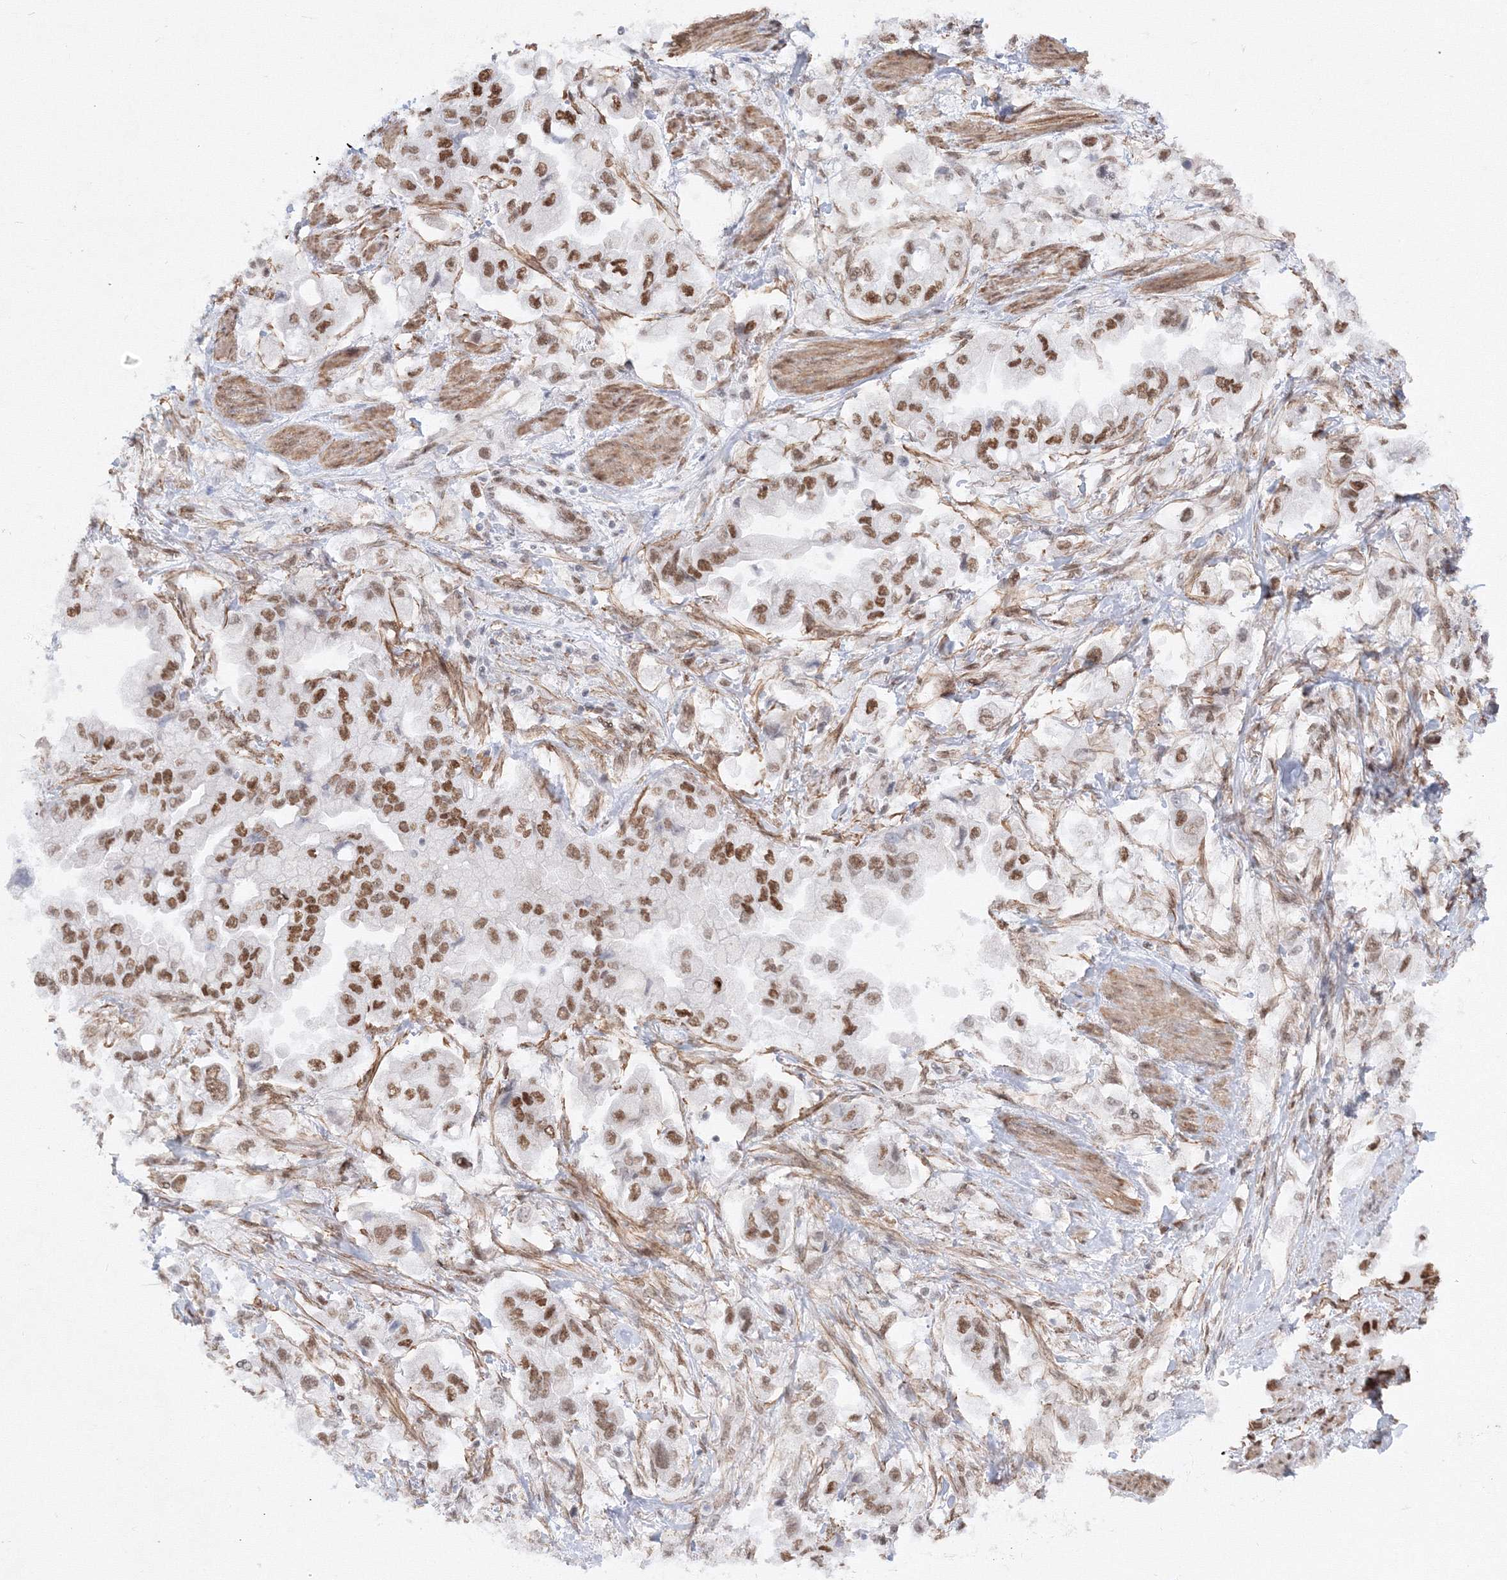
{"staining": {"intensity": "moderate", "quantity": ">75%", "location": "nuclear"}, "tissue": "stomach cancer", "cell_type": "Tumor cells", "image_type": "cancer", "snomed": [{"axis": "morphology", "description": "Adenocarcinoma, NOS"}, {"axis": "topography", "description": "Stomach"}], "caption": "An immunohistochemistry image of neoplastic tissue is shown. Protein staining in brown highlights moderate nuclear positivity in stomach adenocarcinoma within tumor cells.", "gene": "ZNF638", "patient": {"sex": "male", "age": 62}}